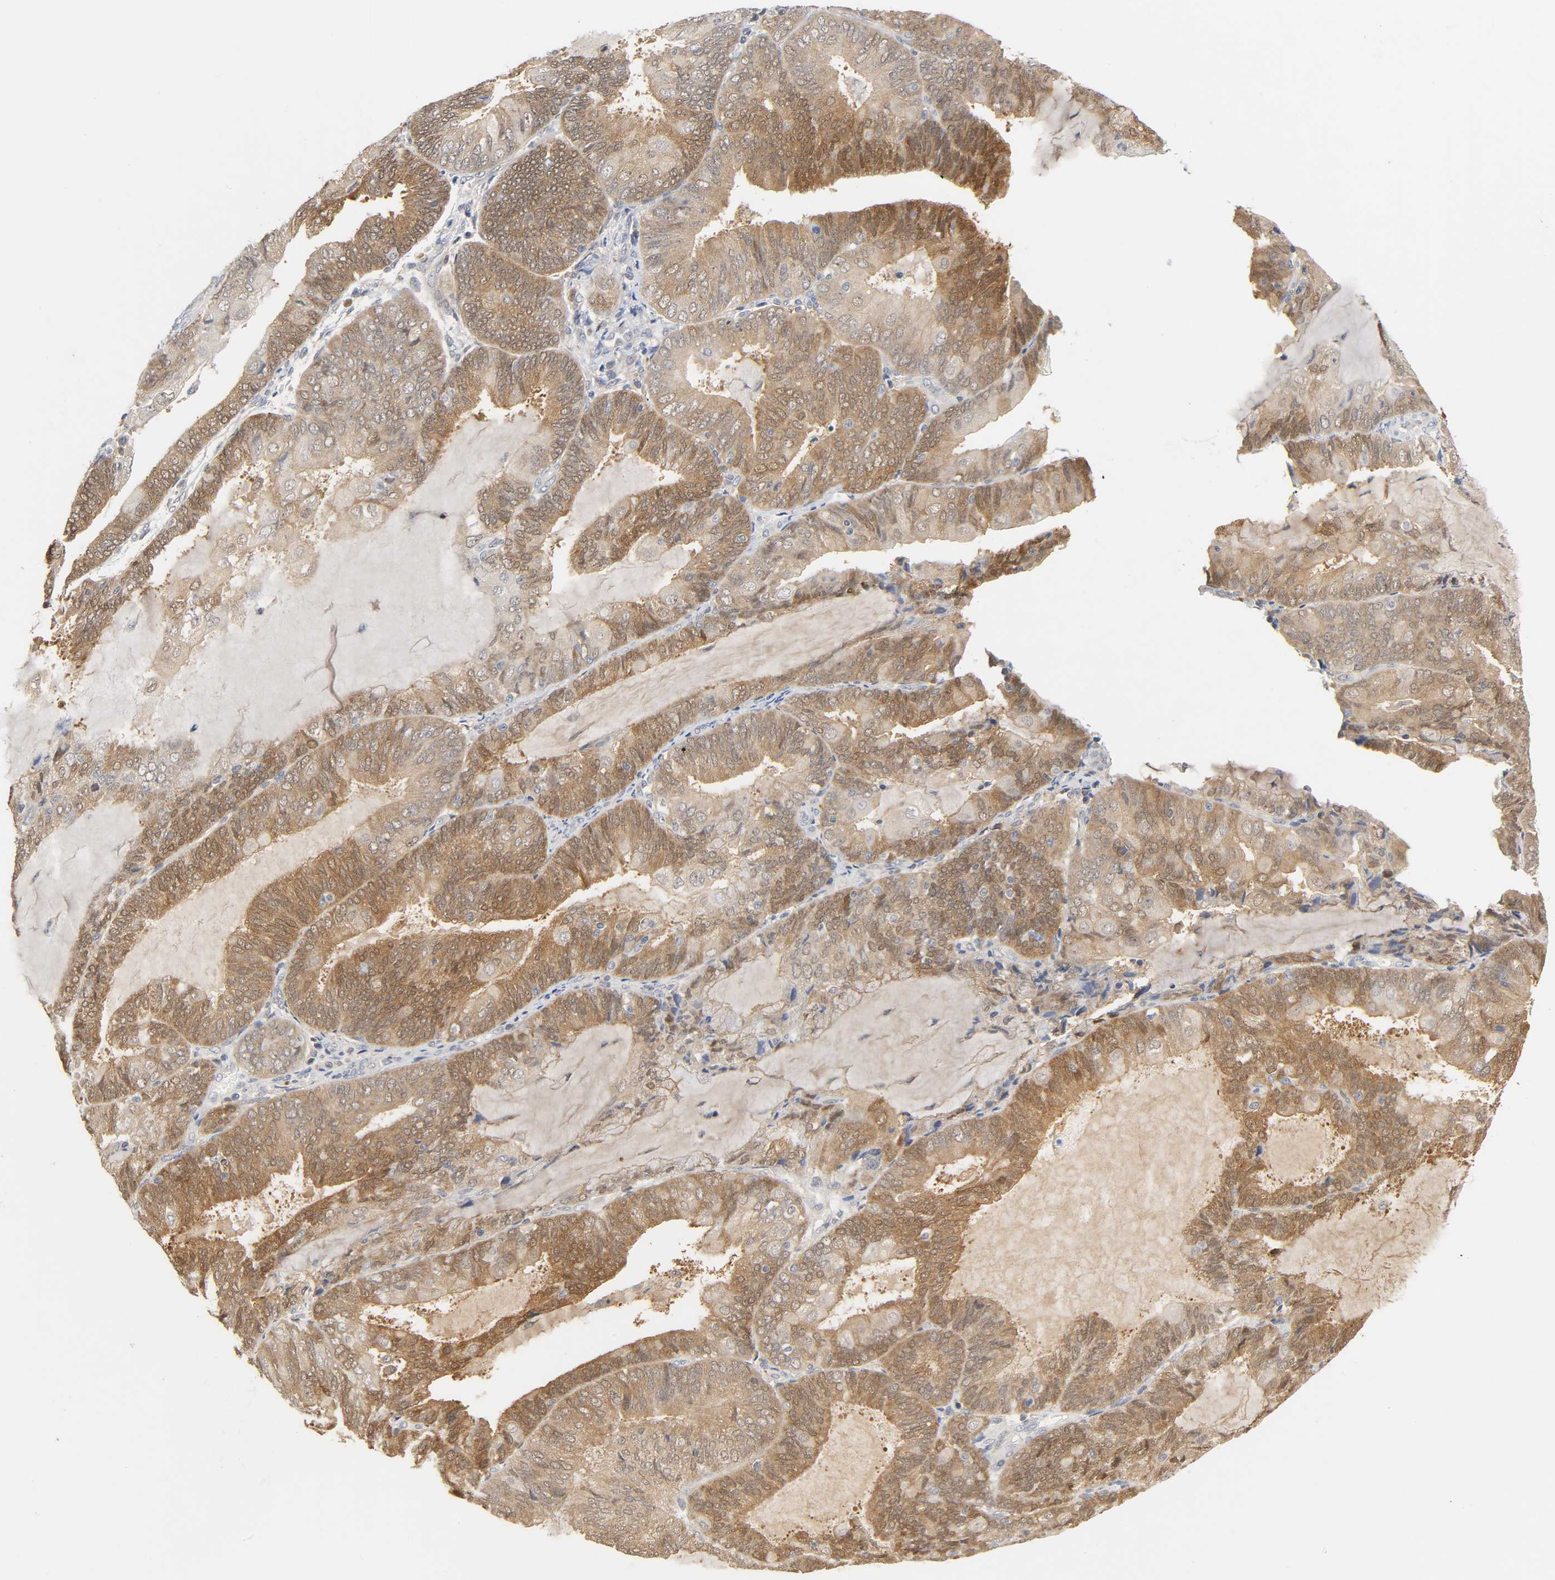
{"staining": {"intensity": "moderate", "quantity": ">75%", "location": "cytoplasmic/membranous"}, "tissue": "endometrial cancer", "cell_type": "Tumor cells", "image_type": "cancer", "snomed": [{"axis": "morphology", "description": "Adenocarcinoma, NOS"}, {"axis": "topography", "description": "Endometrium"}], "caption": "Endometrial adenocarcinoma stained with a brown dye displays moderate cytoplasmic/membranous positive staining in approximately >75% of tumor cells.", "gene": "MIF", "patient": {"sex": "female", "age": 81}}